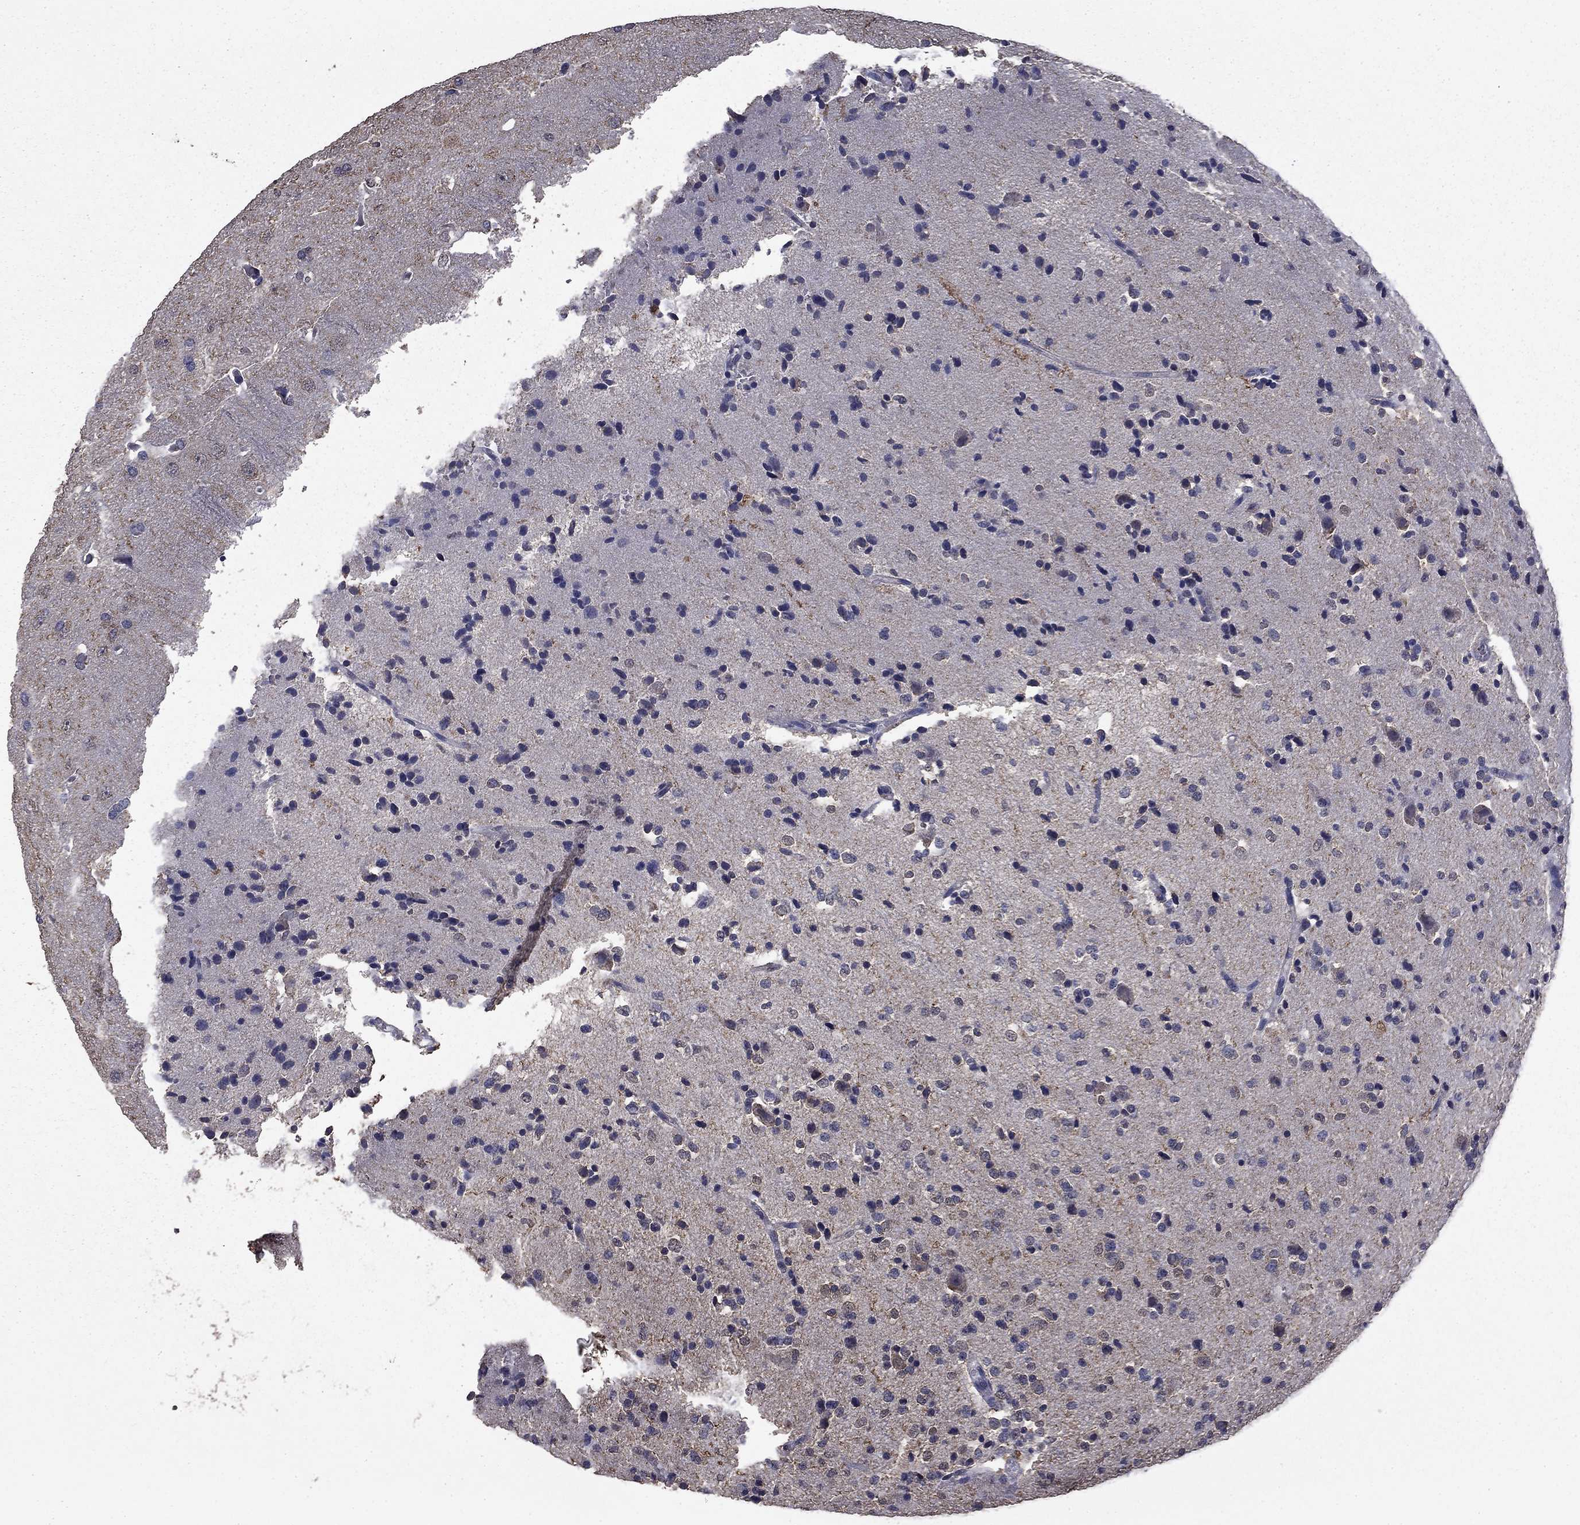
{"staining": {"intensity": "negative", "quantity": "none", "location": "none"}, "tissue": "glioma", "cell_type": "Tumor cells", "image_type": "cancer", "snomed": [{"axis": "morphology", "description": "Glioma, malignant, Low grade"}, {"axis": "topography", "description": "Brain"}], "caption": "A high-resolution micrograph shows immunohistochemistry staining of glioma, which shows no significant expression in tumor cells.", "gene": "MFAP3L", "patient": {"sex": "male", "age": 41}}